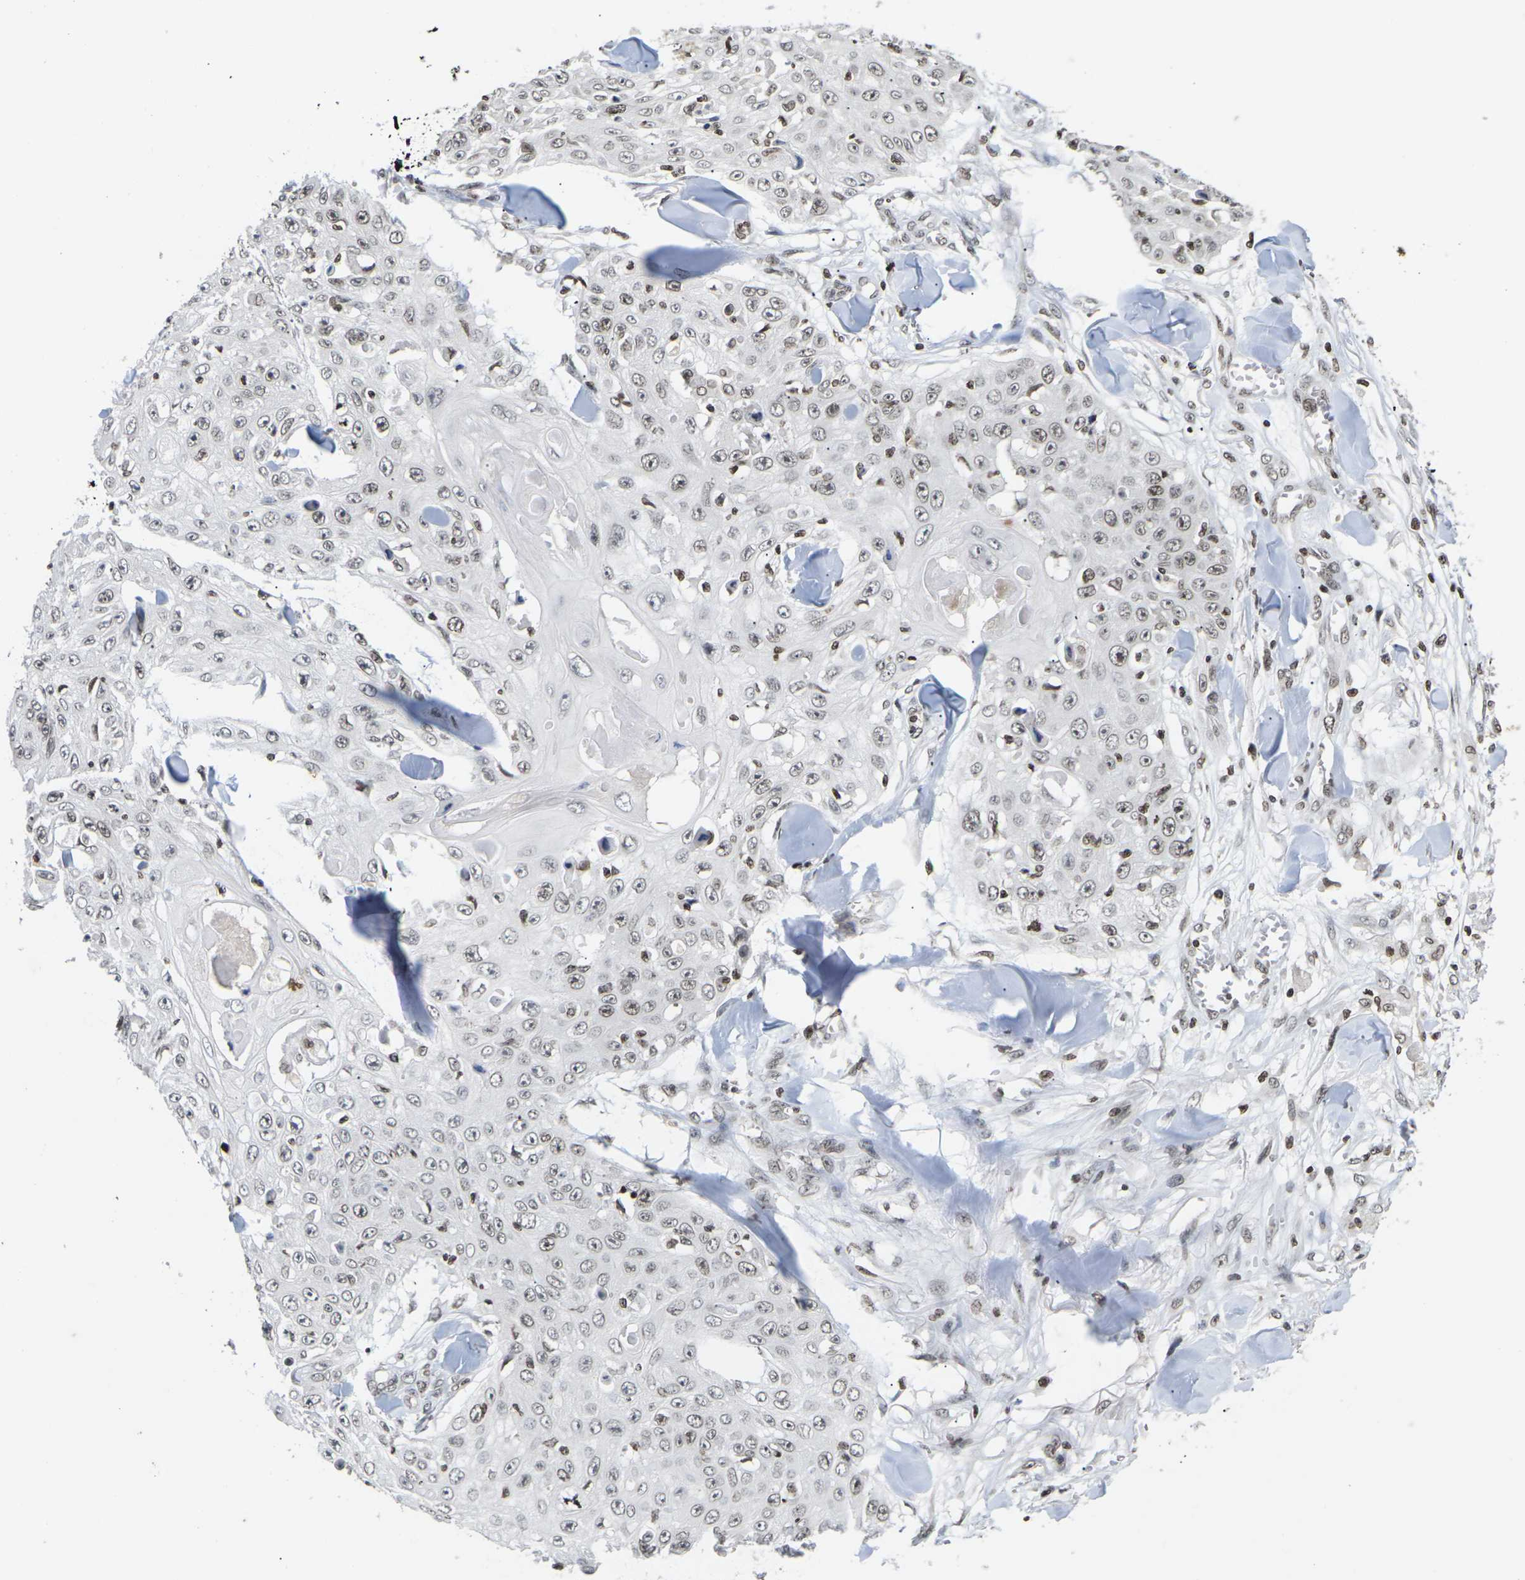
{"staining": {"intensity": "moderate", "quantity": ">75%", "location": "nuclear"}, "tissue": "skin cancer", "cell_type": "Tumor cells", "image_type": "cancer", "snomed": [{"axis": "morphology", "description": "Squamous cell carcinoma, NOS"}, {"axis": "topography", "description": "Skin"}], "caption": "Immunohistochemistry (IHC) photomicrograph of squamous cell carcinoma (skin) stained for a protein (brown), which reveals medium levels of moderate nuclear positivity in approximately >75% of tumor cells.", "gene": "ETV5", "patient": {"sex": "male", "age": 86}}